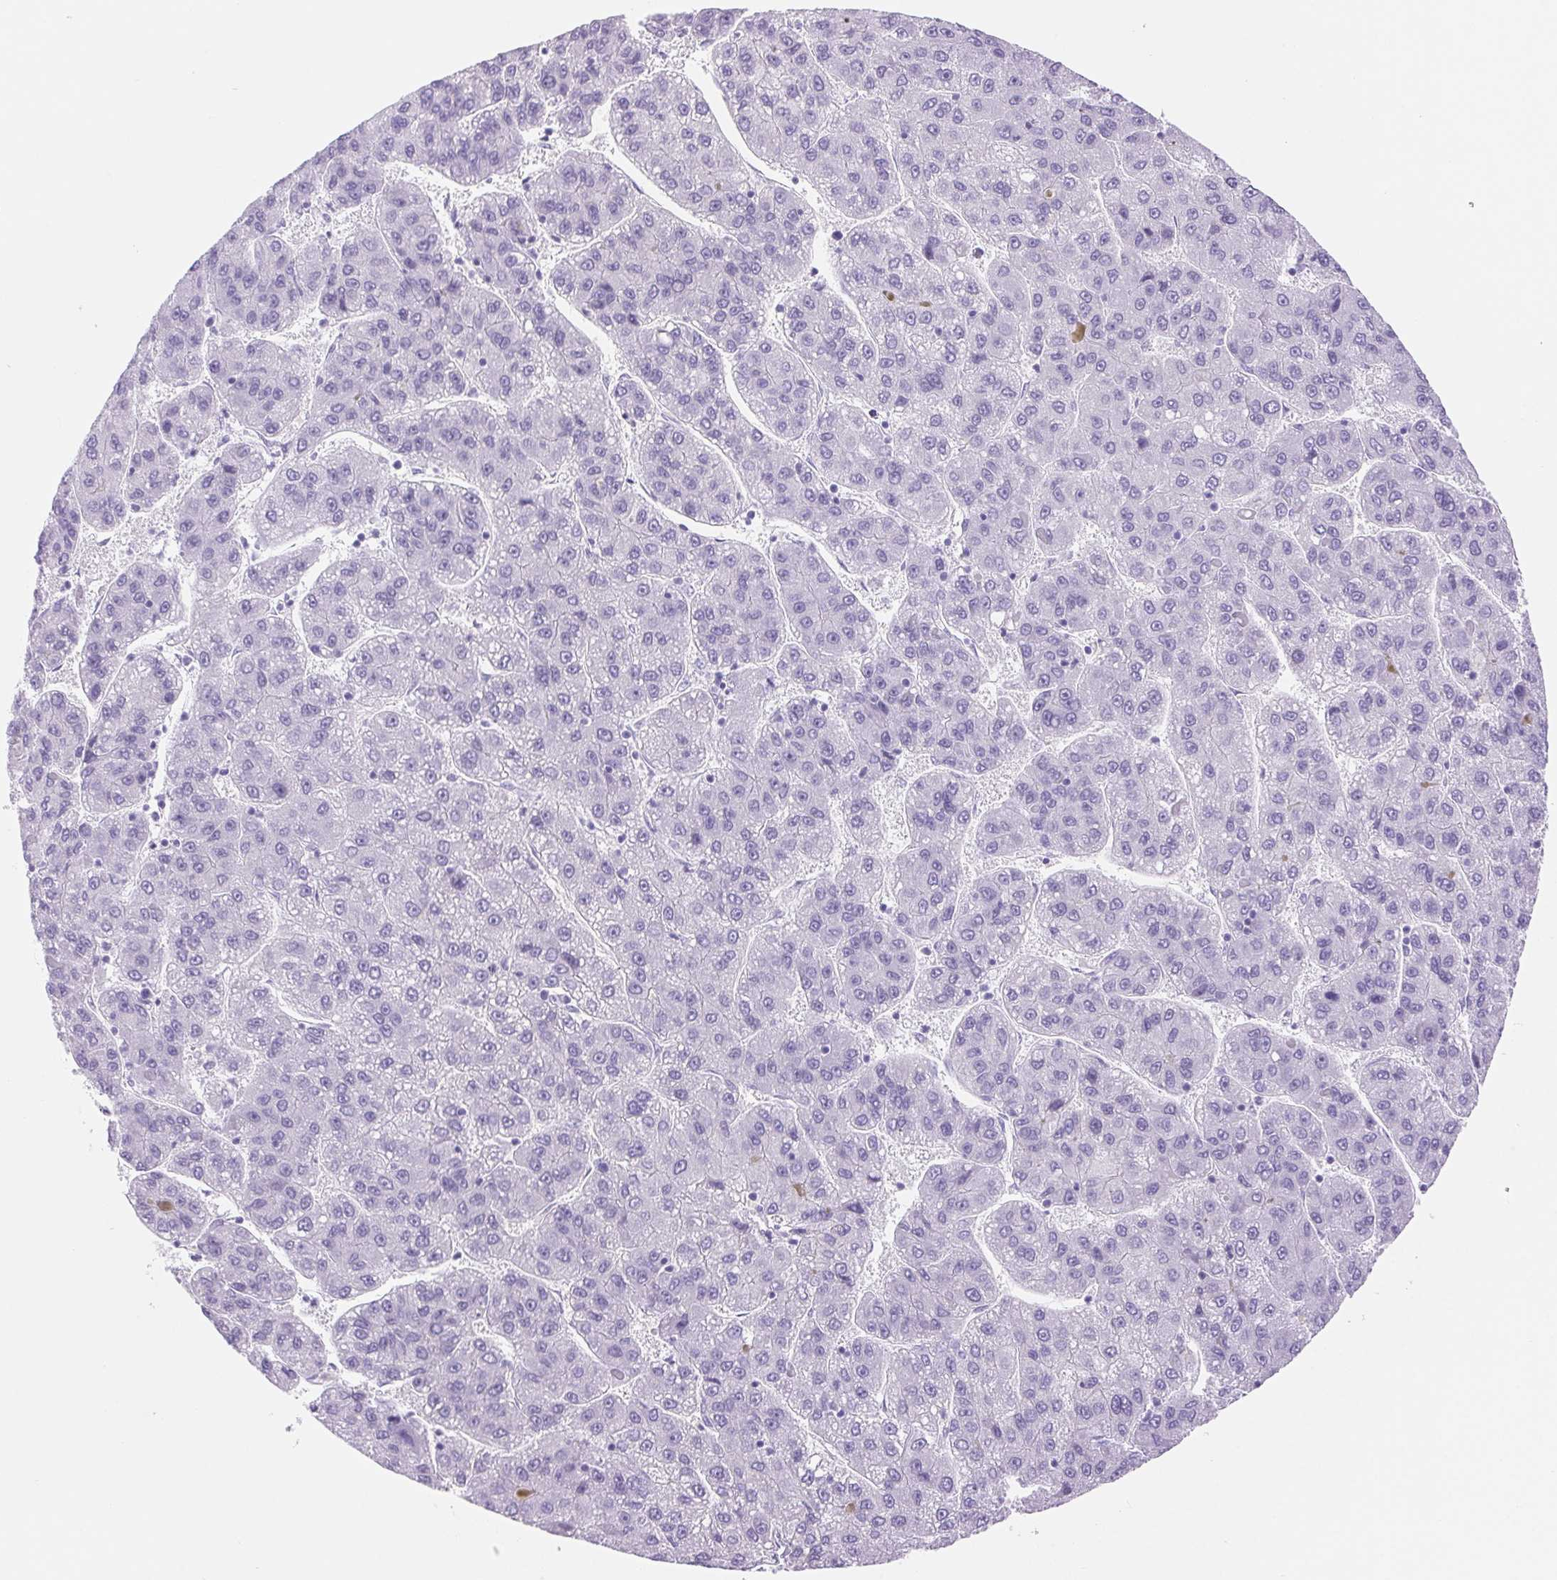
{"staining": {"intensity": "negative", "quantity": "none", "location": "none"}, "tissue": "liver cancer", "cell_type": "Tumor cells", "image_type": "cancer", "snomed": [{"axis": "morphology", "description": "Carcinoma, Hepatocellular, NOS"}, {"axis": "topography", "description": "Liver"}], "caption": "Immunohistochemical staining of liver cancer (hepatocellular carcinoma) demonstrates no significant staining in tumor cells.", "gene": "SERPINB3", "patient": {"sex": "female", "age": 82}}